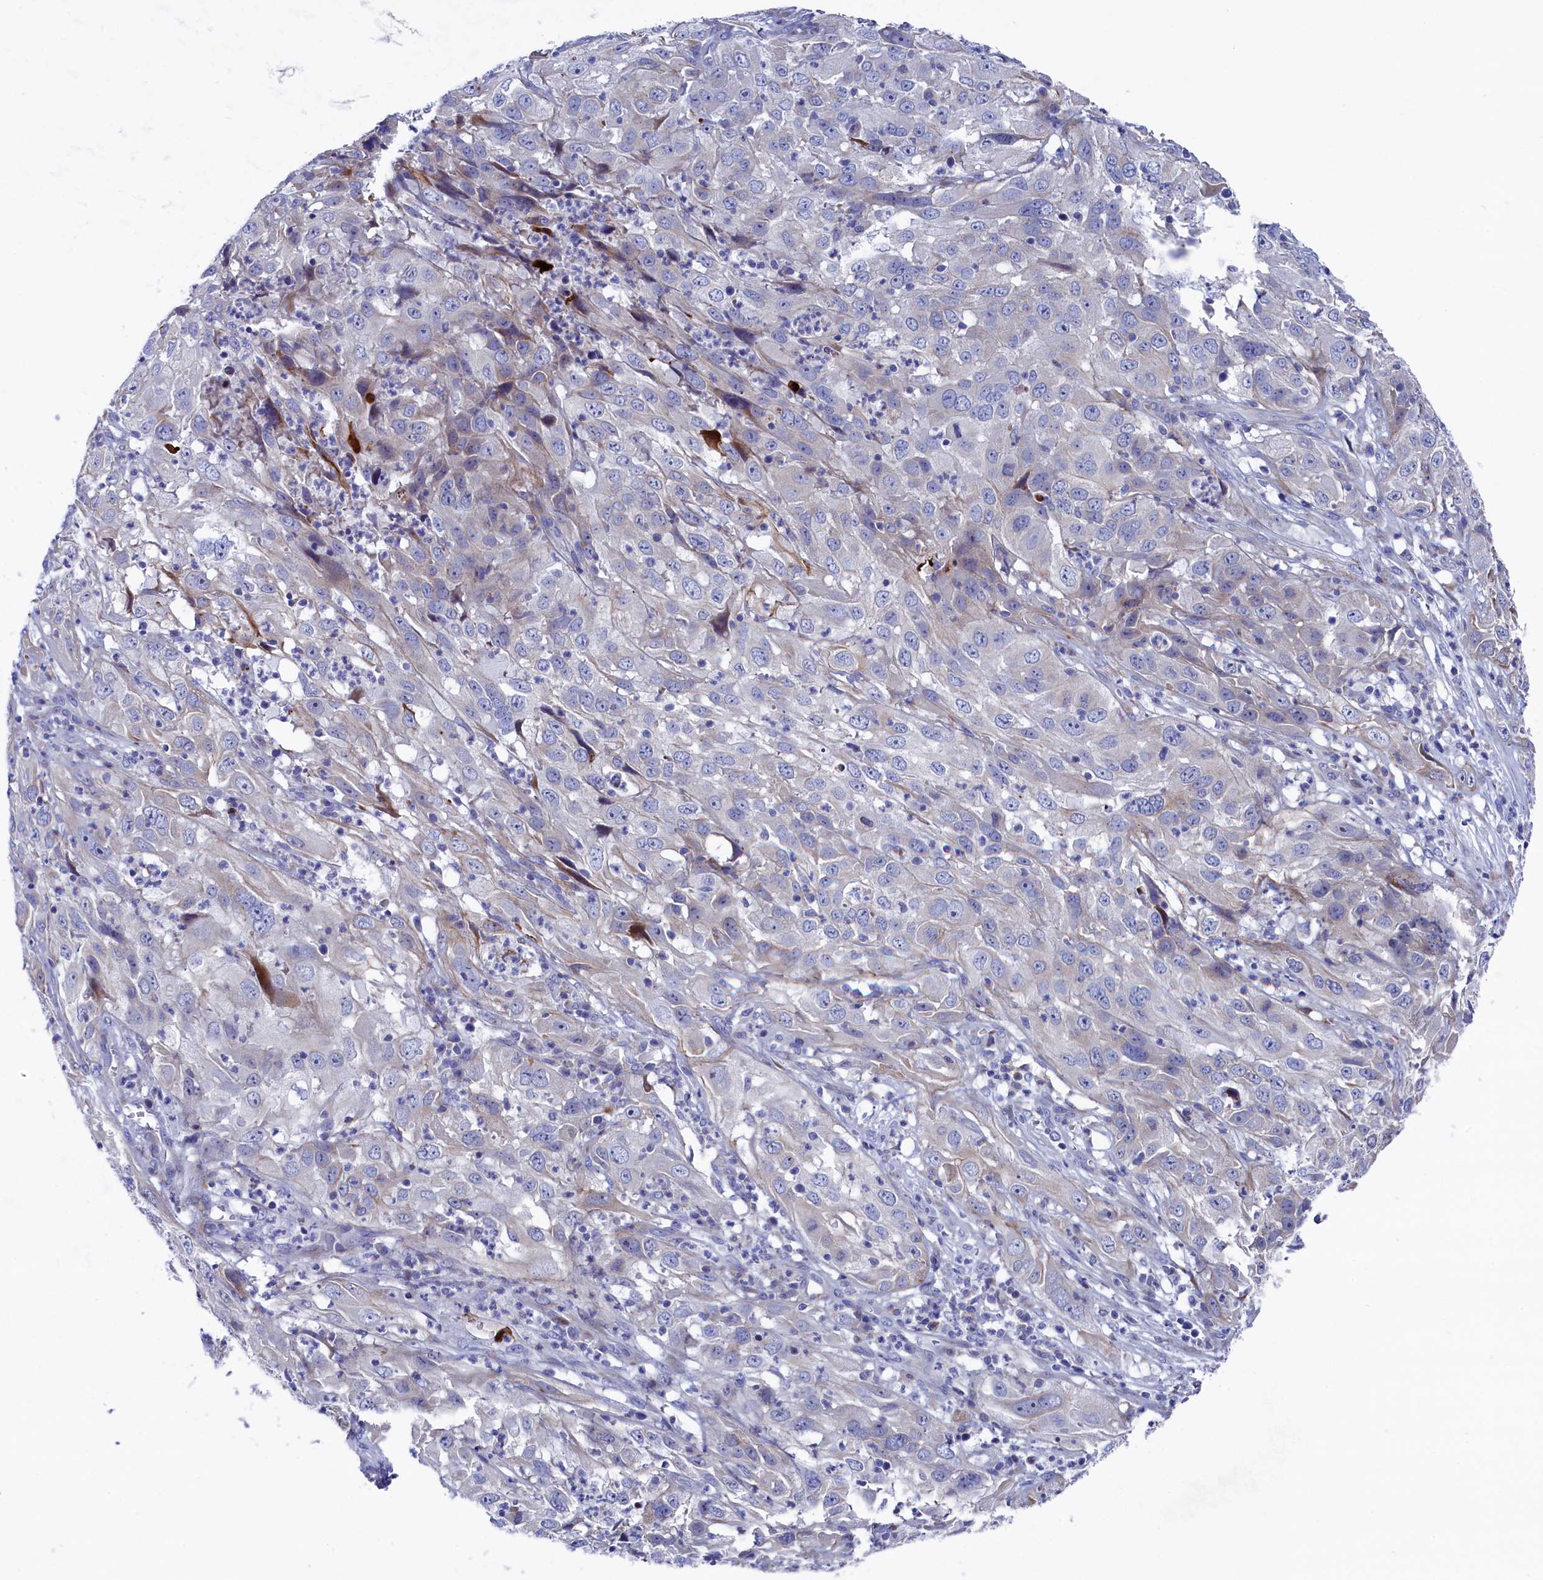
{"staining": {"intensity": "negative", "quantity": "none", "location": "none"}, "tissue": "cervical cancer", "cell_type": "Tumor cells", "image_type": "cancer", "snomed": [{"axis": "morphology", "description": "Squamous cell carcinoma, NOS"}, {"axis": "topography", "description": "Cervix"}], "caption": "The IHC photomicrograph has no significant positivity in tumor cells of cervical squamous cell carcinoma tissue. Nuclei are stained in blue.", "gene": "NUDT7", "patient": {"sex": "female", "age": 32}}